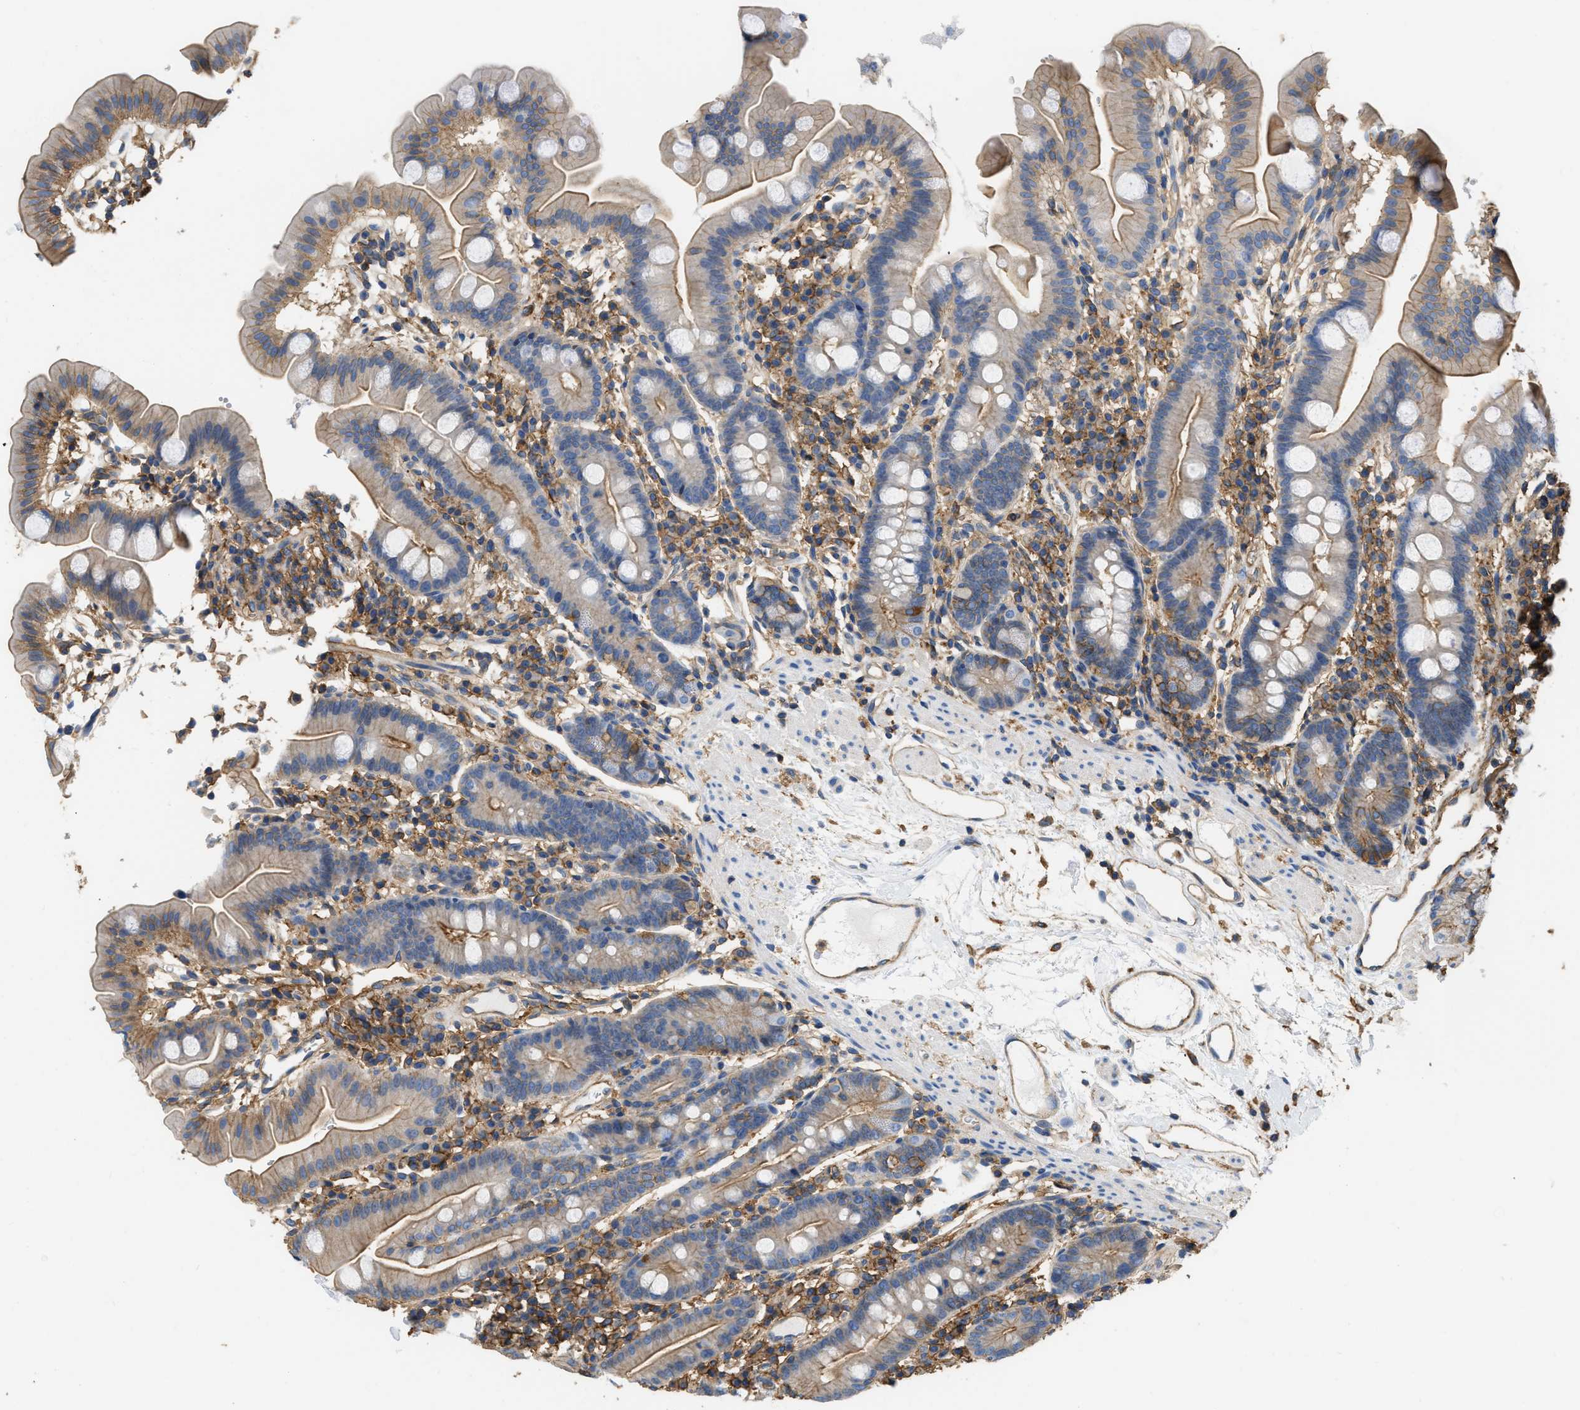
{"staining": {"intensity": "moderate", "quantity": ">75%", "location": "cytoplasmic/membranous"}, "tissue": "duodenum", "cell_type": "Glandular cells", "image_type": "normal", "snomed": [{"axis": "morphology", "description": "Normal tissue, NOS"}, {"axis": "topography", "description": "Duodenum"}], "caption": "A medium amount of moderate cytoplasmic/membranous positivity is identified in approximately >75% of glandular cells in unremarkable duodenum. (DAB IHC with brightfield microscopy, high magnification).", "gene": "GNB4", "patient": {"sex": "male", "age": 50}}